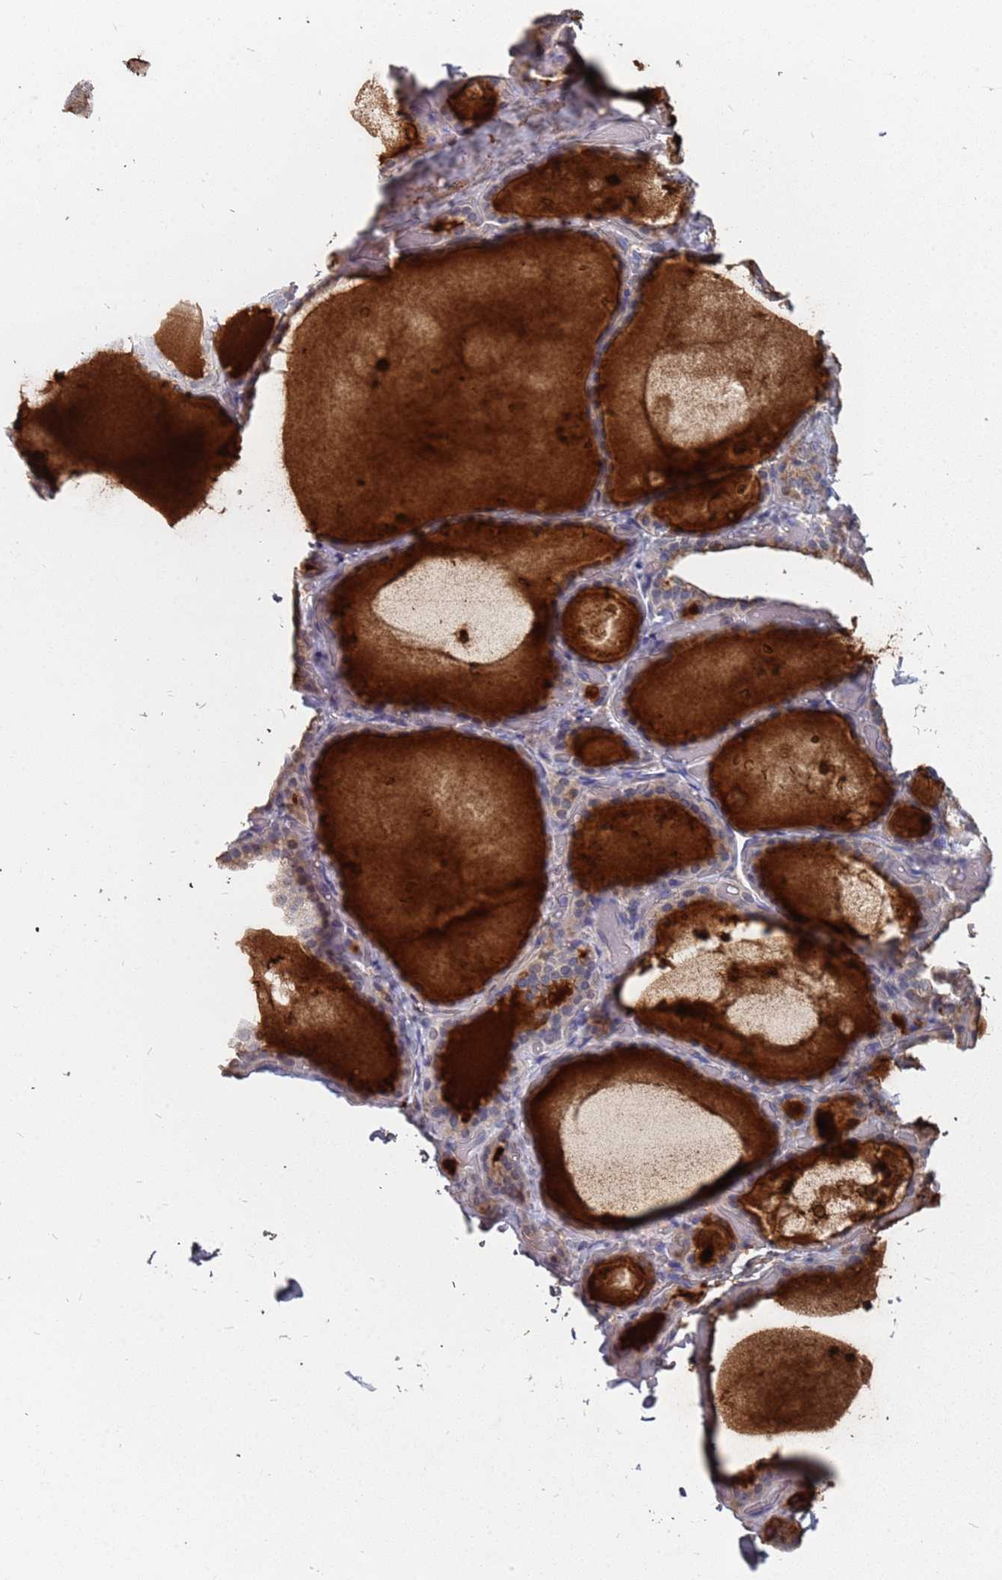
{"staining": {"intensity": "moderate", "quantity": "25%-75%", "location": "cytoplasmic/membranous"}, "tissue": "thyroid gland", "cell_type": "Glandular cells", "image_type": "normal", "snomed": [{"axis": "morphology", "description": "Normal tissue, NOS"}, {"axis": "topography", "description": "Thyroid gland"}], "caption": "A micrograph of human thyroid gland stained for a protein demonstrates moderate cytoplasmic/membranous brown staining in glandular cells. Nuclei are stained in blue.", "gene": "TCEANC2", "patient": {"sex": "female", "age": 44}}